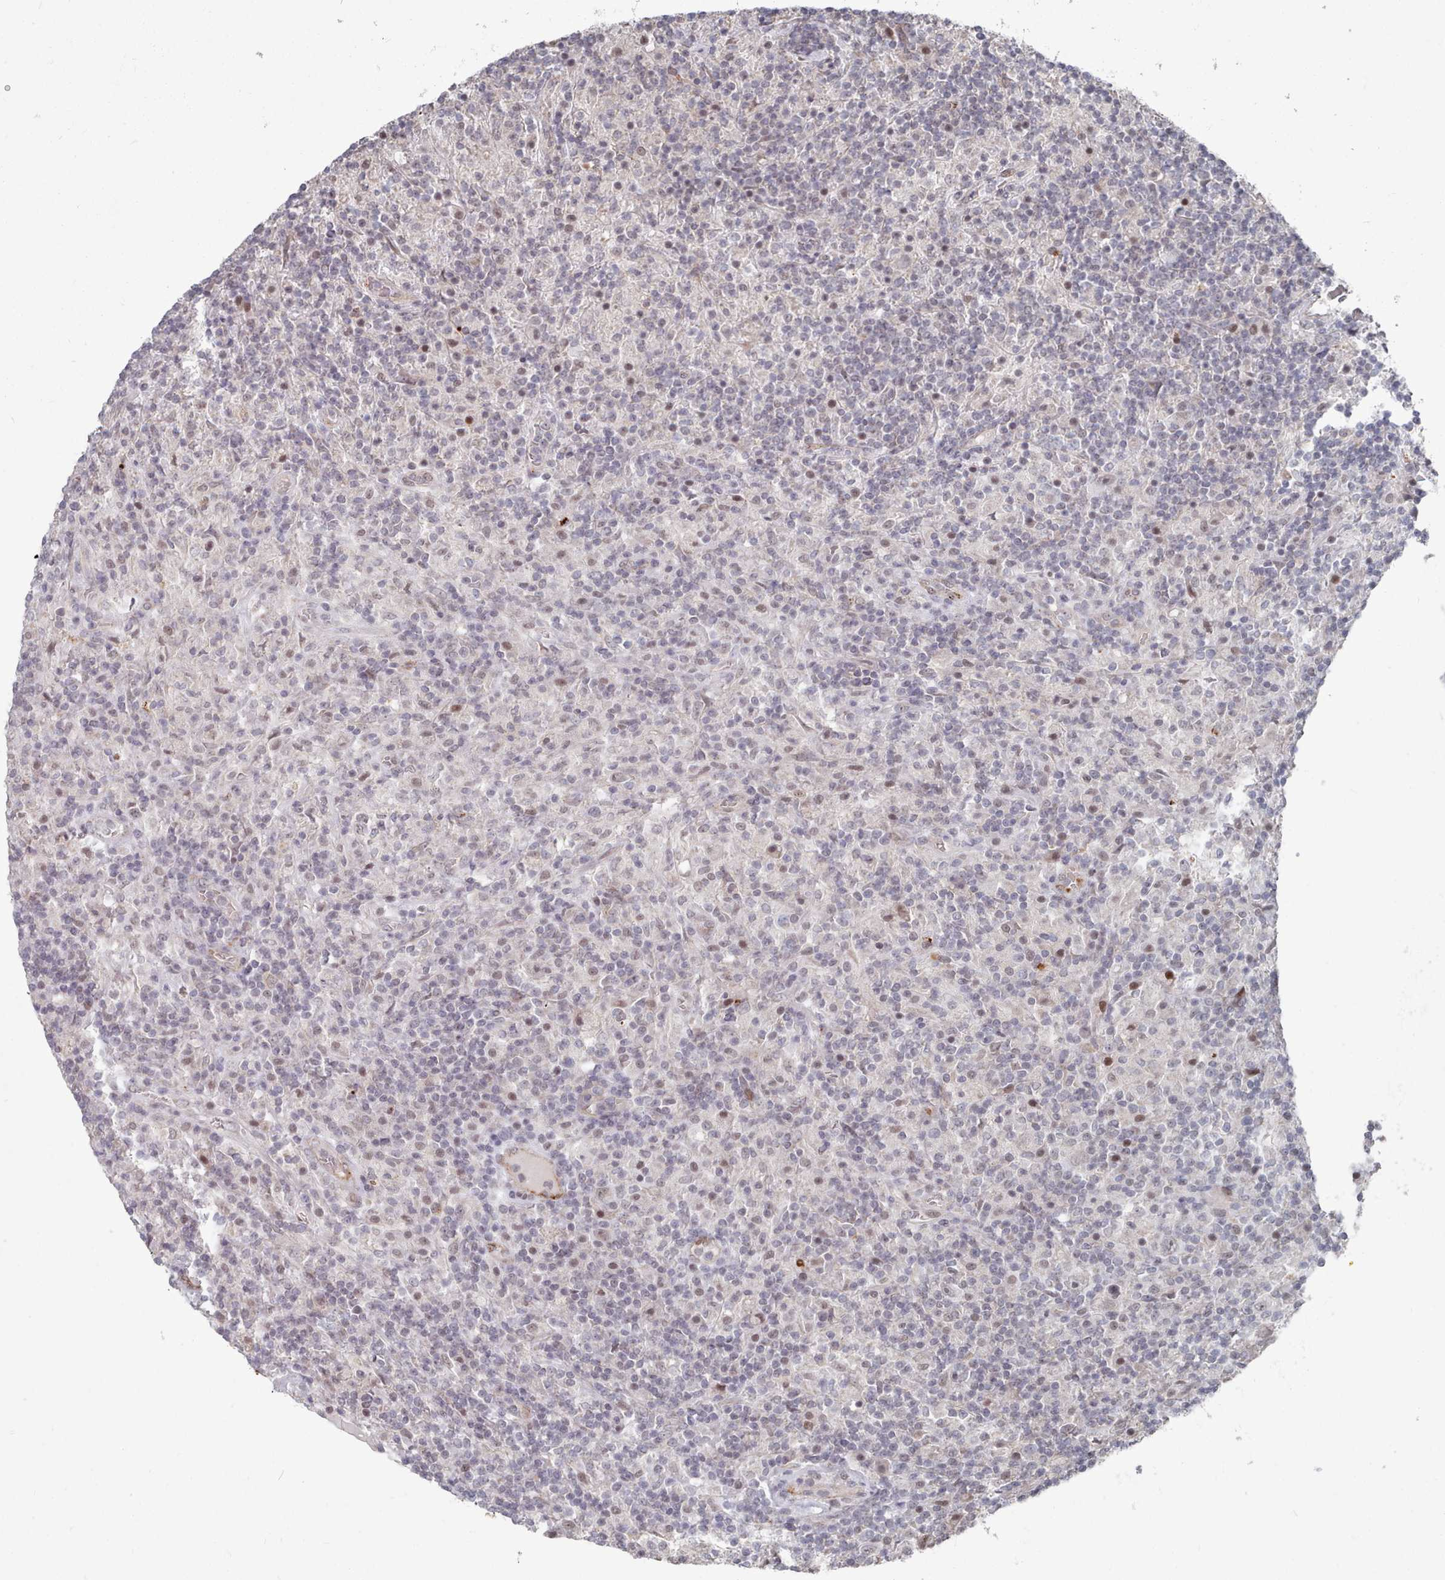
{"staining": {"intensity": "negative", "quantity": "none", "location": "none"}, "tissue": "lymphoma", "cell_type": "Tumor cells", "image_type": "cancer", "snomed": [{"axis": "morphology", "description": "Hodgkin's disease, NOS"}, {"axis": "topography", "description": "Lymph node"}], "caption": "Lymphoma stained for a protein using immunohistochemistry (IHC) shows no staining tumor cells.", "gene": "CPSF4", "patient": {"sex": "male", "age": 70}}